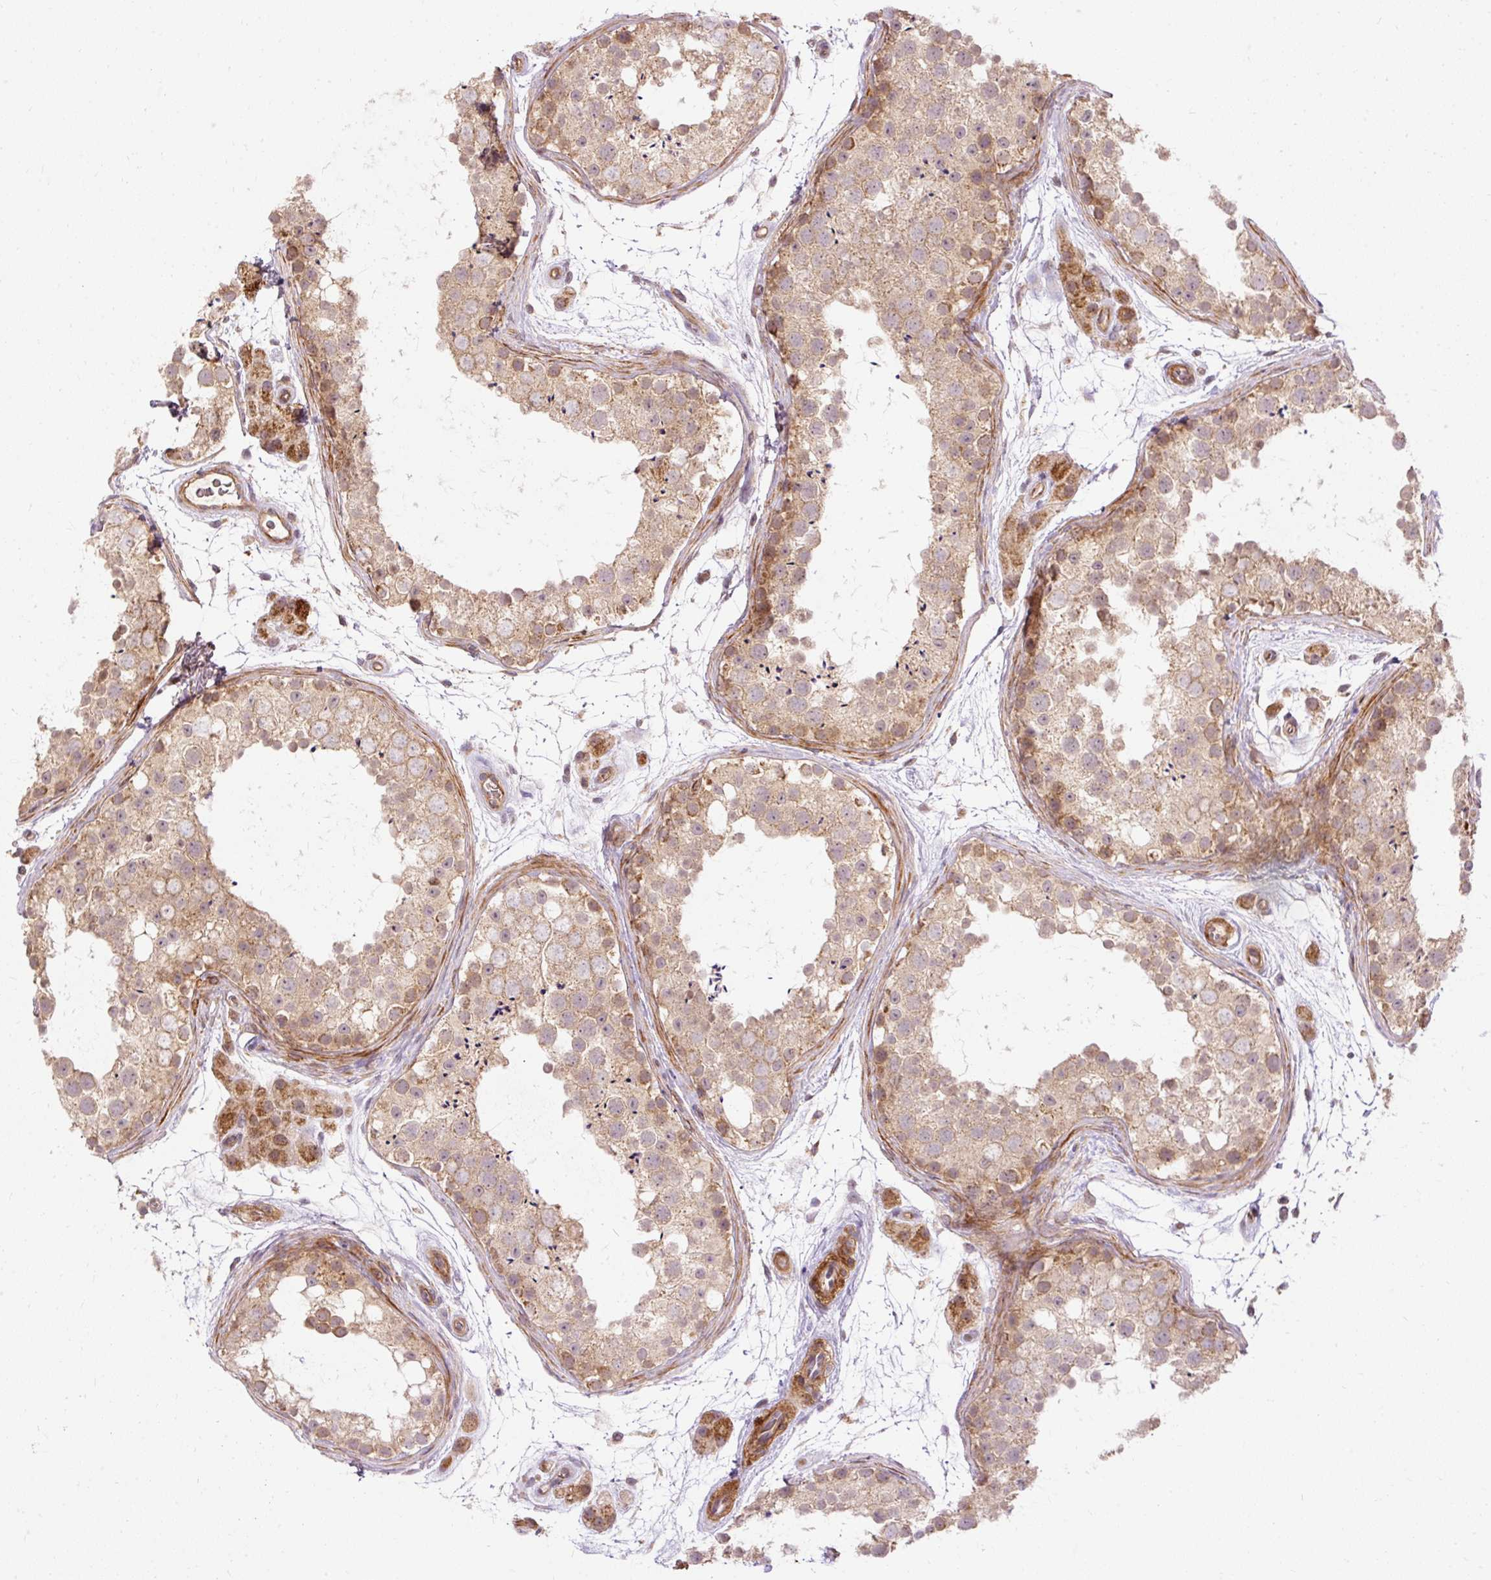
{"staining": {"intensity": "weak", "quantity": "25%-75%", "location": "cytoplasmic/membranous"}, "tissue": "testis", "cell_type": "Cells in seminiferous ducts", "image_type": "normal", "snomed": [{"axis": "morphology", "description": "Normal tissue, NOS"}, {"axis": "topography", "description": "Testis"}], "caption": "Protein analysis of benign testis displays weak cytoplasmic/membranous staining in about 25%-75% of cells in seminiferous ducts.", "gene": "RIPOR3", "patient": {"sex": "male", "age": 41}}